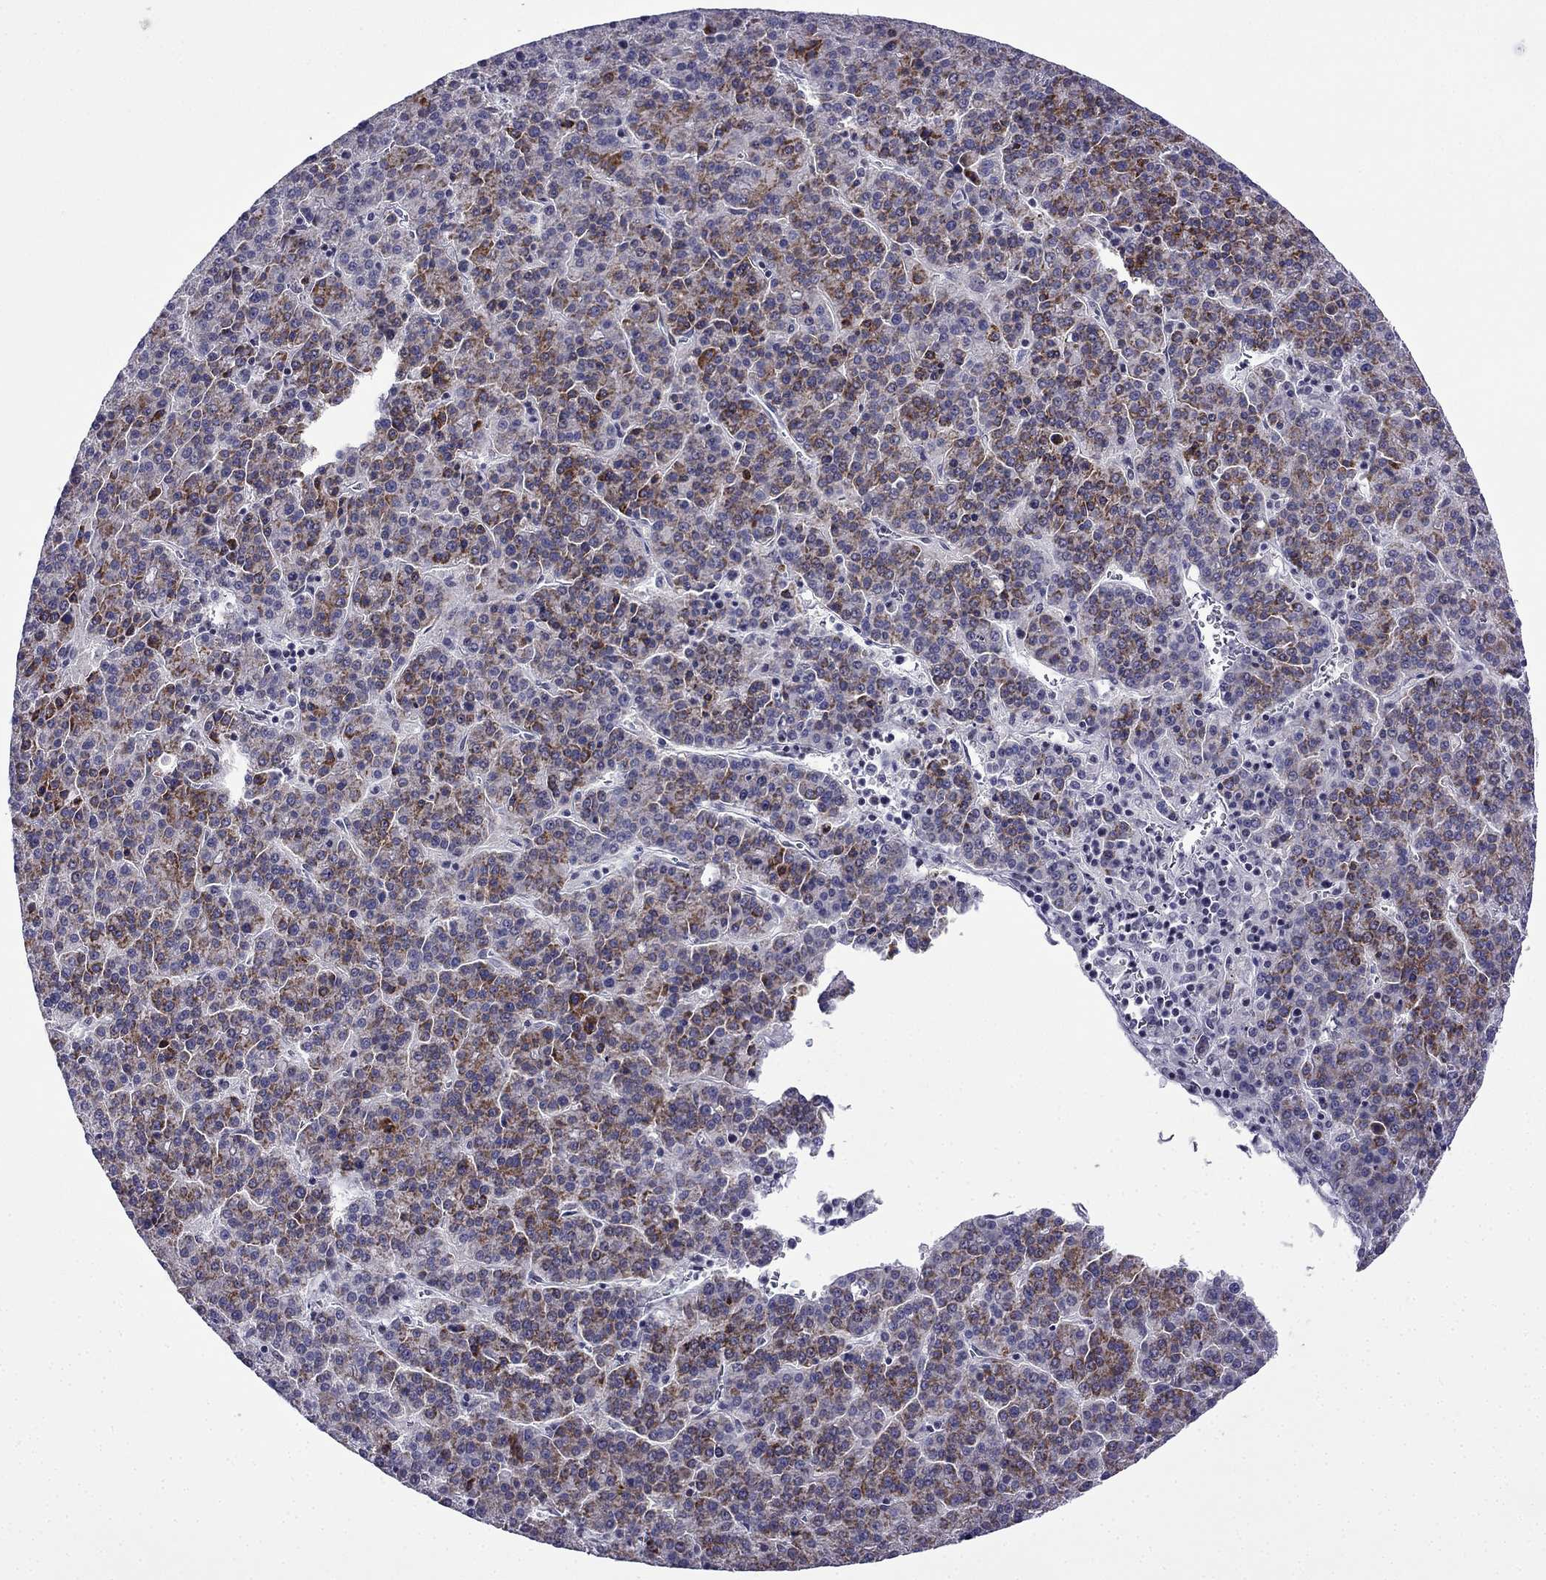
{"staining": {"intensity": "strong", "quantity": "25%-75%", "location": "cytoplasmic/membranous"}, "tissue": "liver cancer", "cell_type": "Tumor cells", "image_type": "cancer", "snomed": [{"axis": "morphology", "description": "Carcinoma, Hepatocellular, NOS"}, {"axis": "topography", "description": "Liver"}], "caption": "Human liver cancer stained for a protein (brown) shows strong cytoplasmic/membranous positive staining in about 25%-75% of tumor cells.", "gene": "POM121L12", "patient": {"sex": "female", "age": 58}}